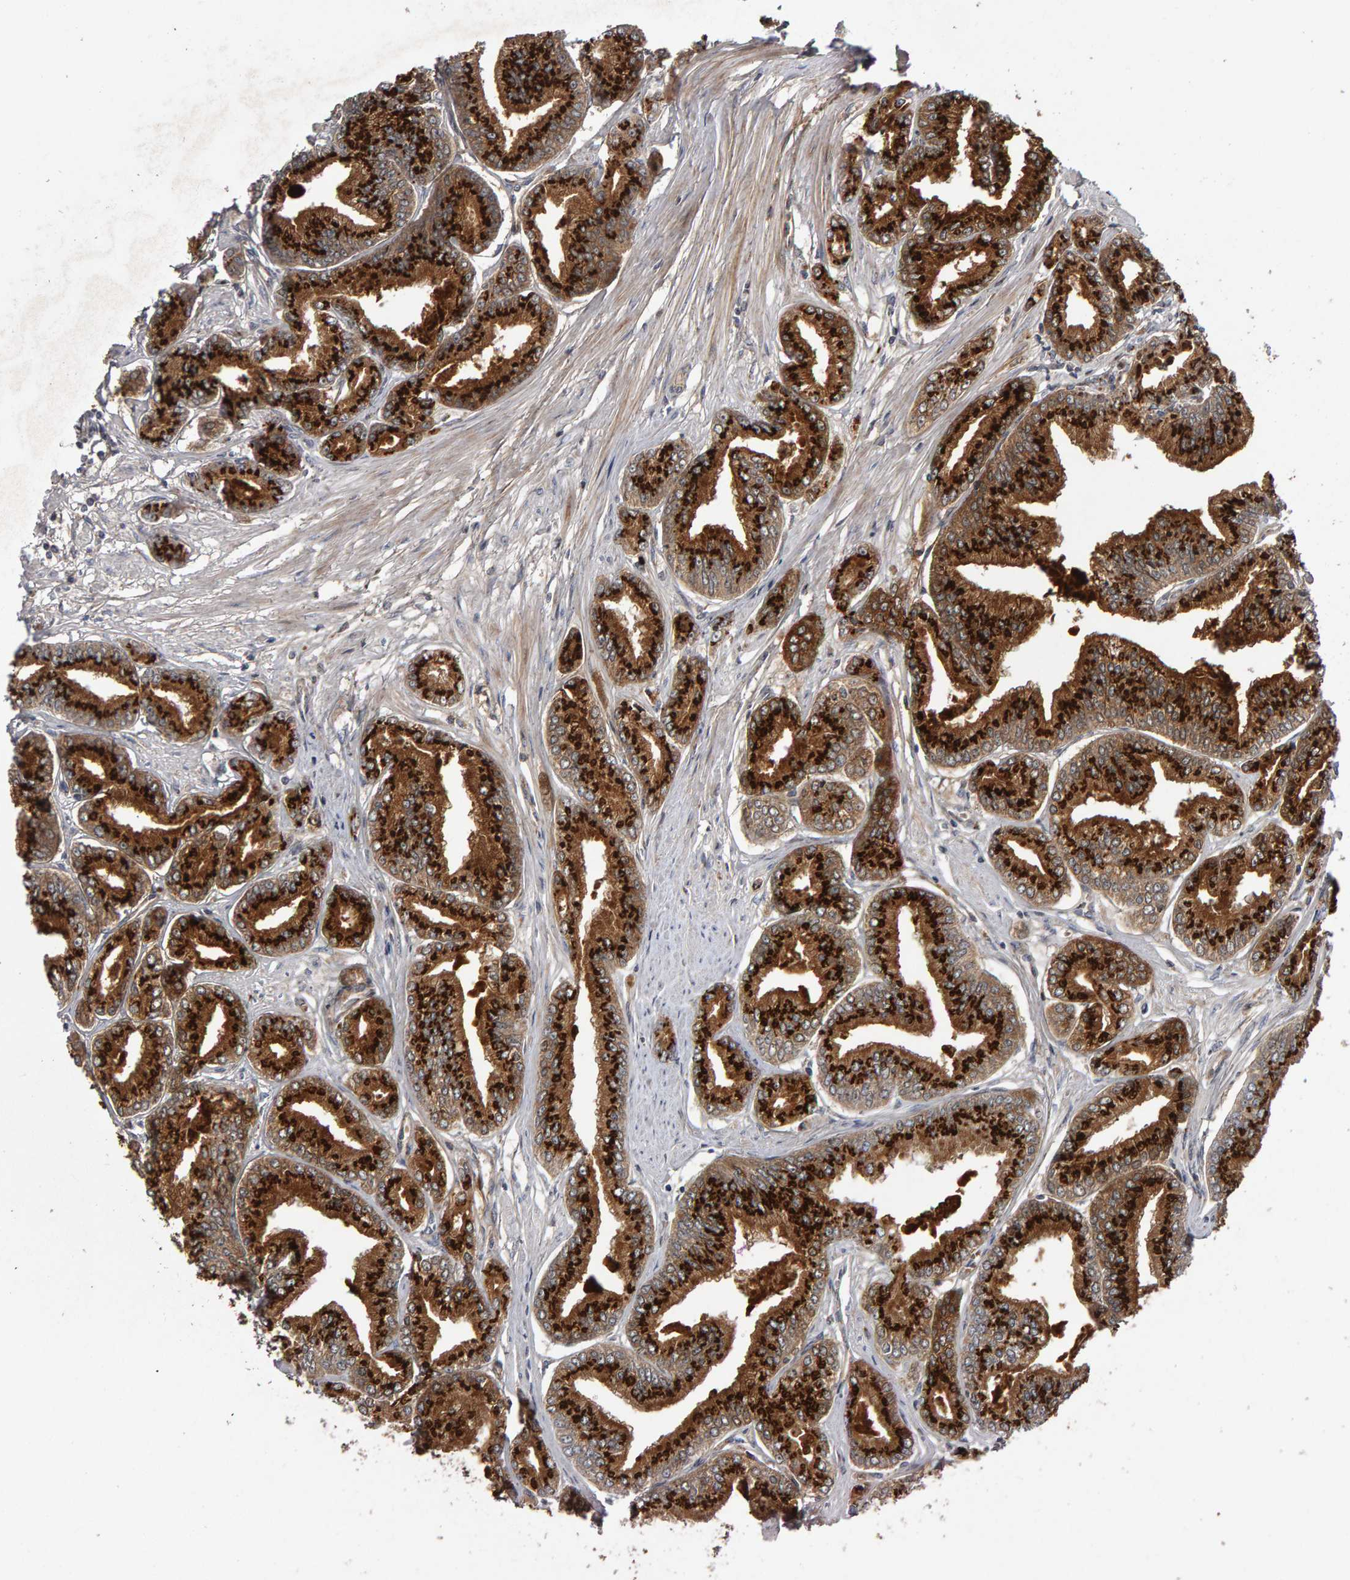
{"staining": {"intensity": "strong", "quantity": ">75%", "location": "cytoplasmic/membranous"}, "tissue": "prostate cancer", "cell_type": "Tumor cells", "image_type": "cancer", "snomed": [{"axis": "morphology", "description": "Adenocarcinoma, Low grade"}, {"axis": "topography", "description": "Prostate"}], "caption": "A histopathology image of adenocarcinoma (low-grade) (prostate) stained for a protein exhibits strong cytoplasmic/membranous brown staining in tumor cells.", "gene": "CANT1", "patient": {"sex": "male", "age": 52}}